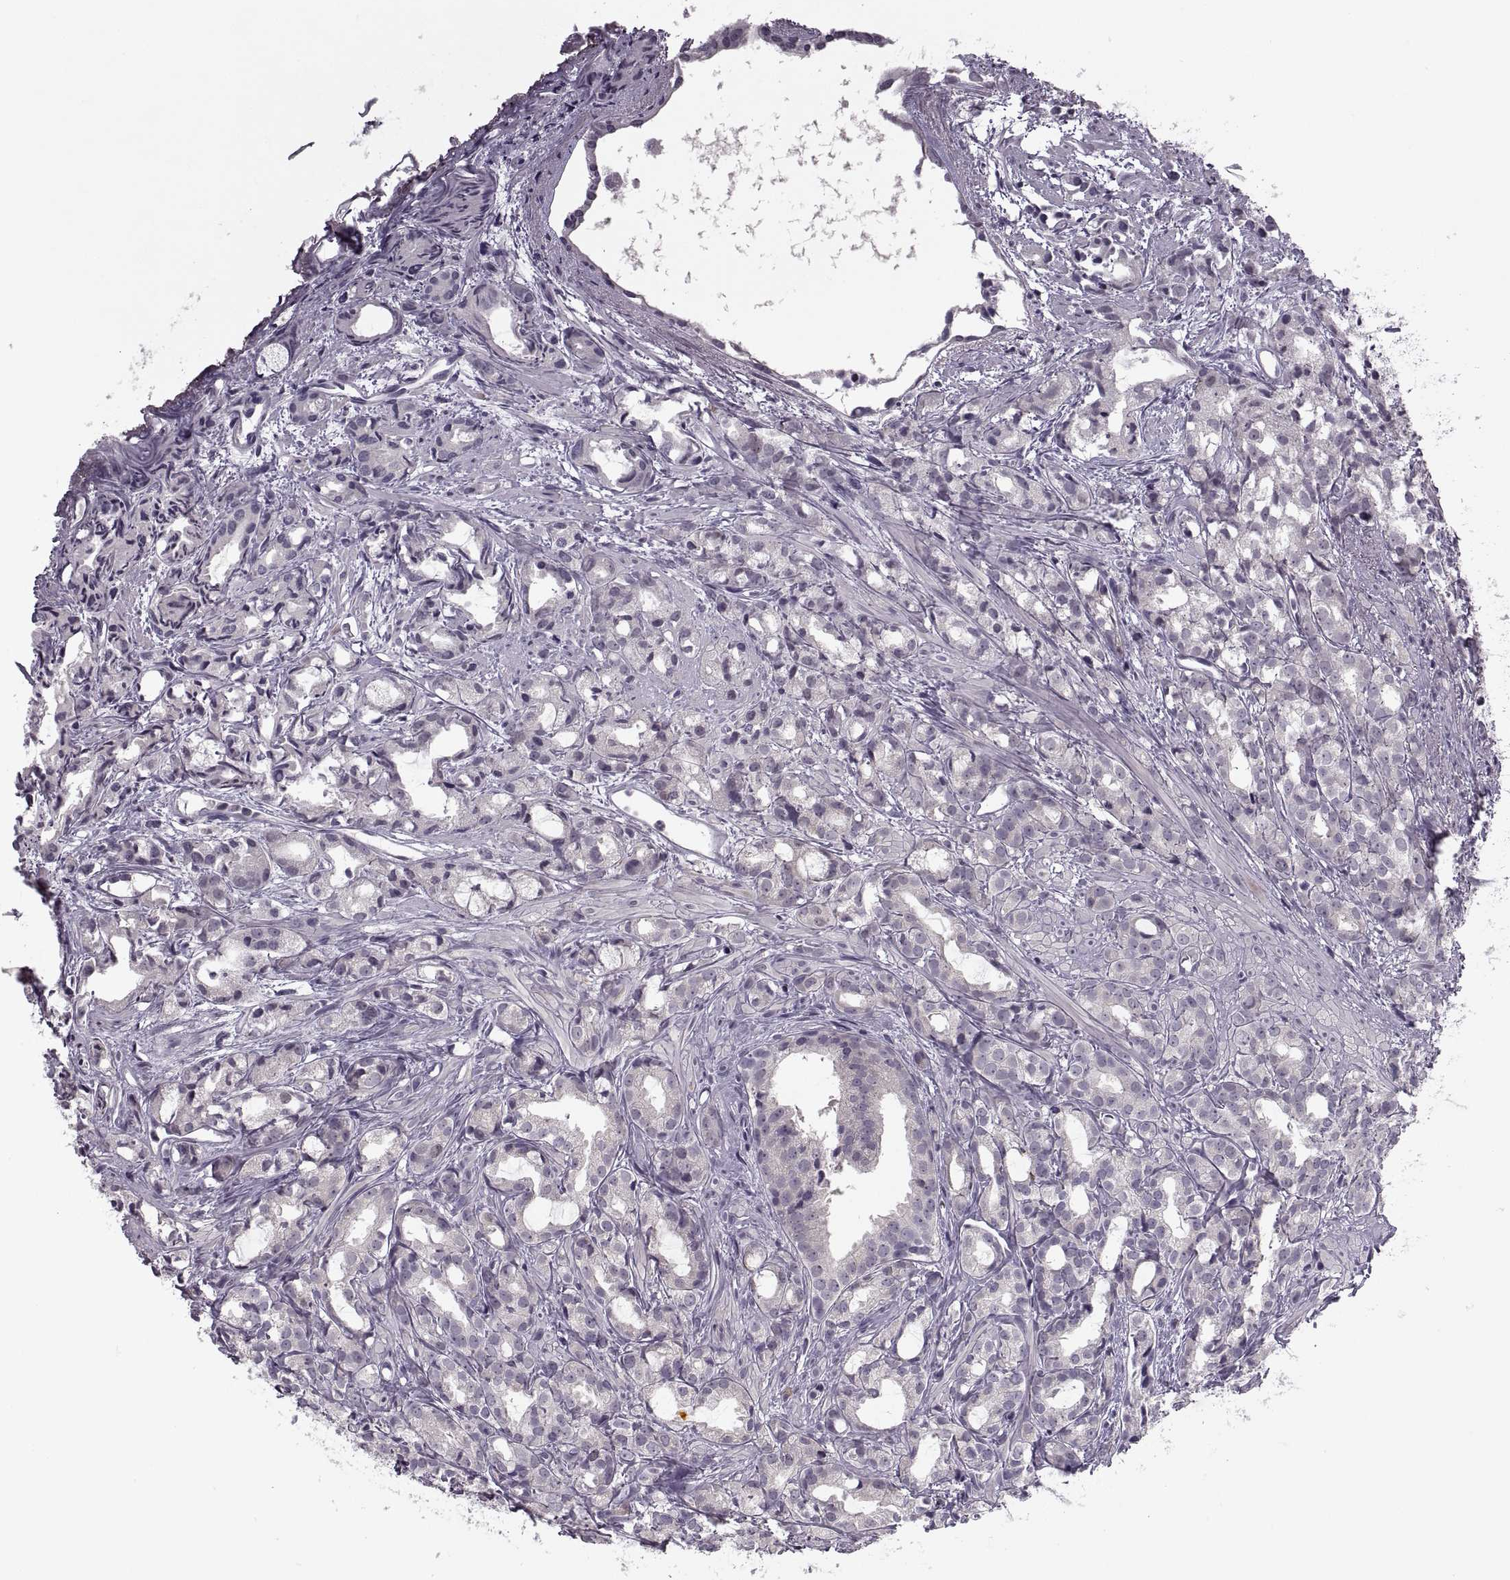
{"staining": {"intensity": "negative", "quantity": "none", "location": "none"}, "tissue": "prostate cancer", "cell_type": "Tumor cells", "image_type": "cancer", "snomed": [{"axis": "morphology", "description": "Adenocarcinoma, High grade"}, {"axis": "topography", "description": "Prostate"}], "caption": "A high-resolution photomicrograph shows IHC staining of prostate cancer (adenocarcinoma (high-grade)), which displays no significant positivity in tumor cells.", "gene": "CACNA1F", "patient": {"sex": "male", "age": 79}}